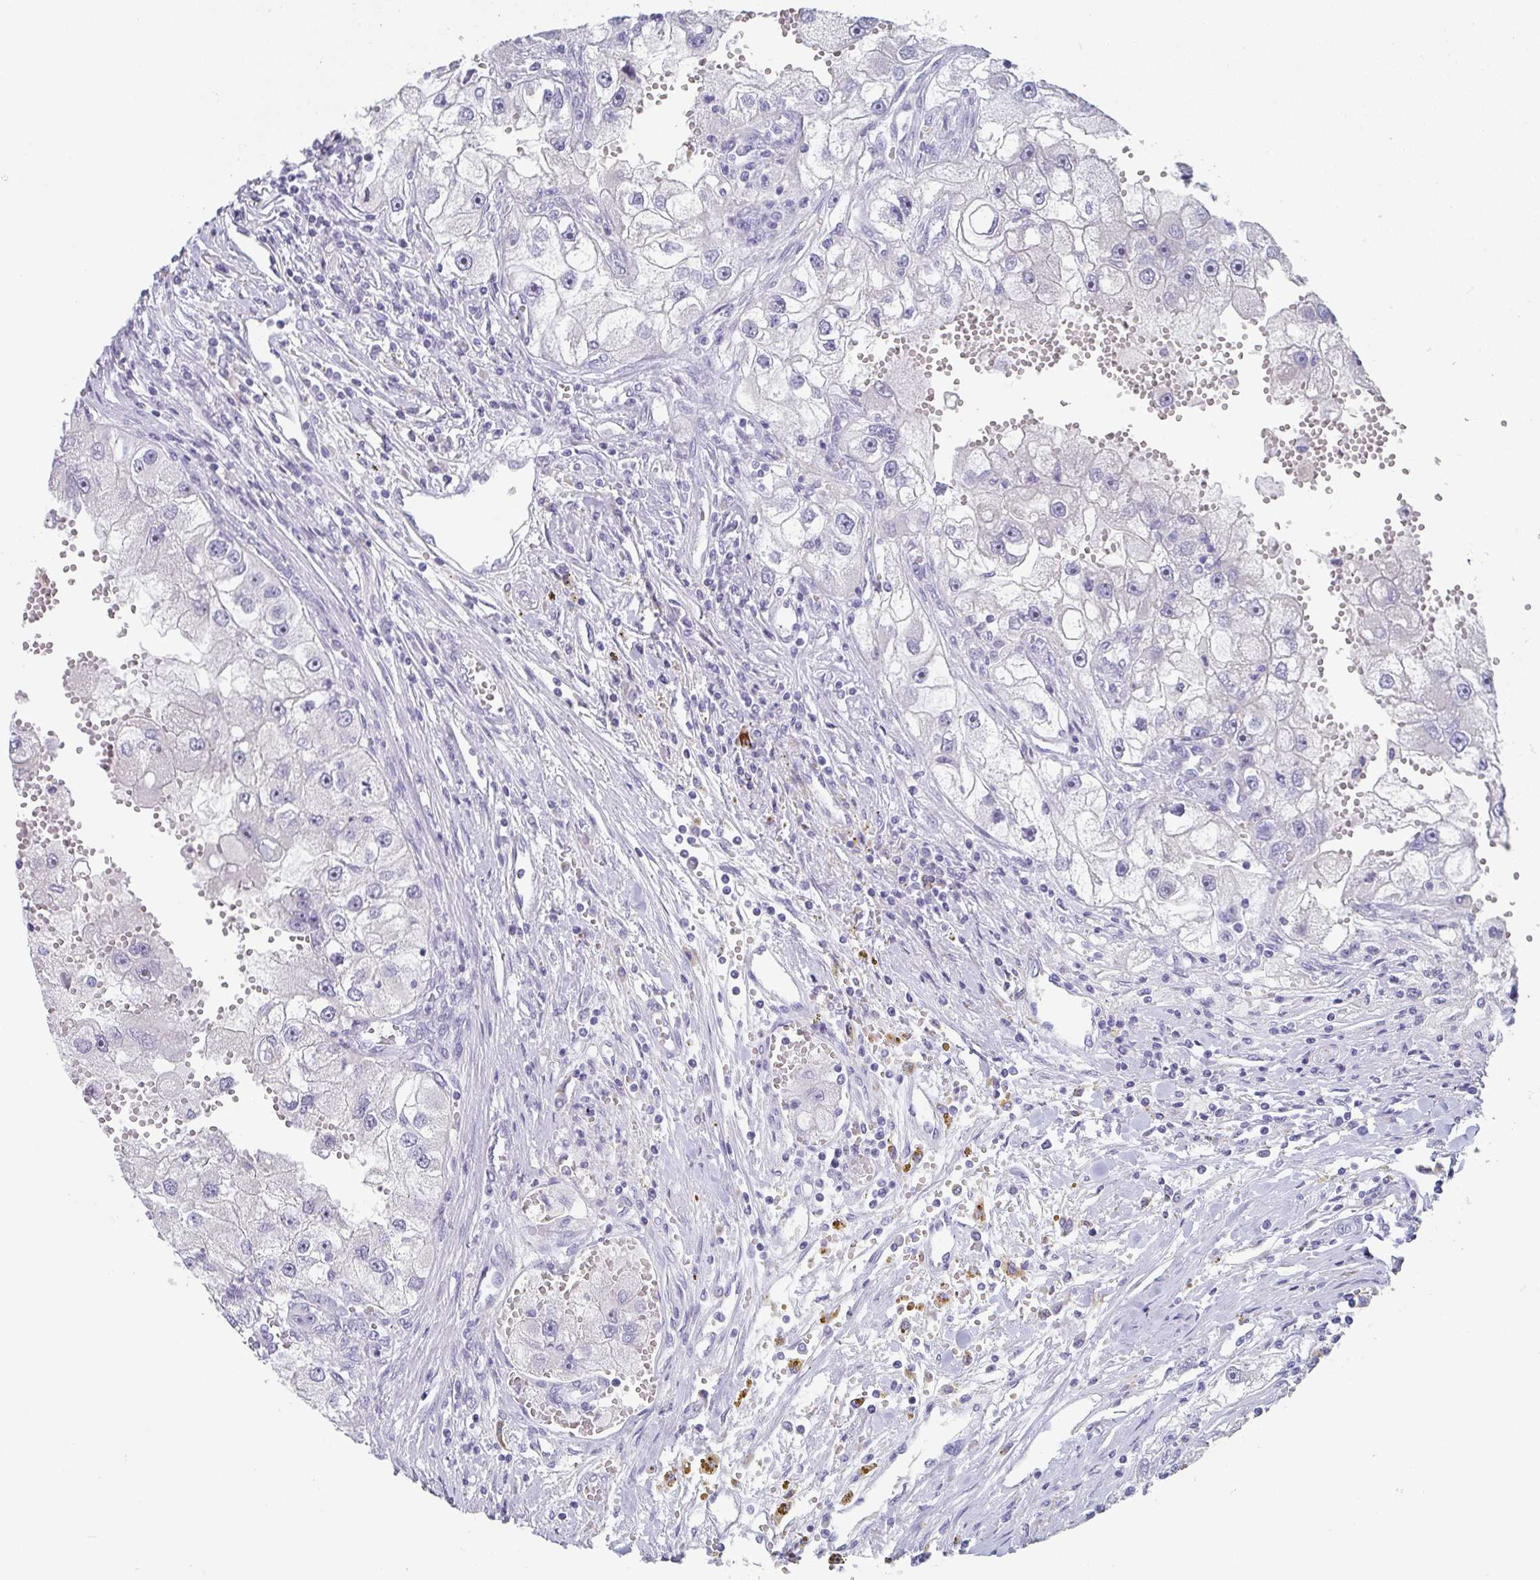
{"staining": {"intensity": "negative", "quantity": "none", "location": "none"}, "tissue": "renal cancer", "cell_type": "Tumor cells", "image_type": "cancer", "snomed": [{"axis": "morphology", "description": "Adenocarcinoma, NOS"}, {"axis": "topography", "description": "Kidney"}], "caption": "Tumor cells are negative for protein expression in human renal cancer (adenocarcinoma).", "gene": "NOXRED1", "patient": {"sex": "male", "age": 63}}